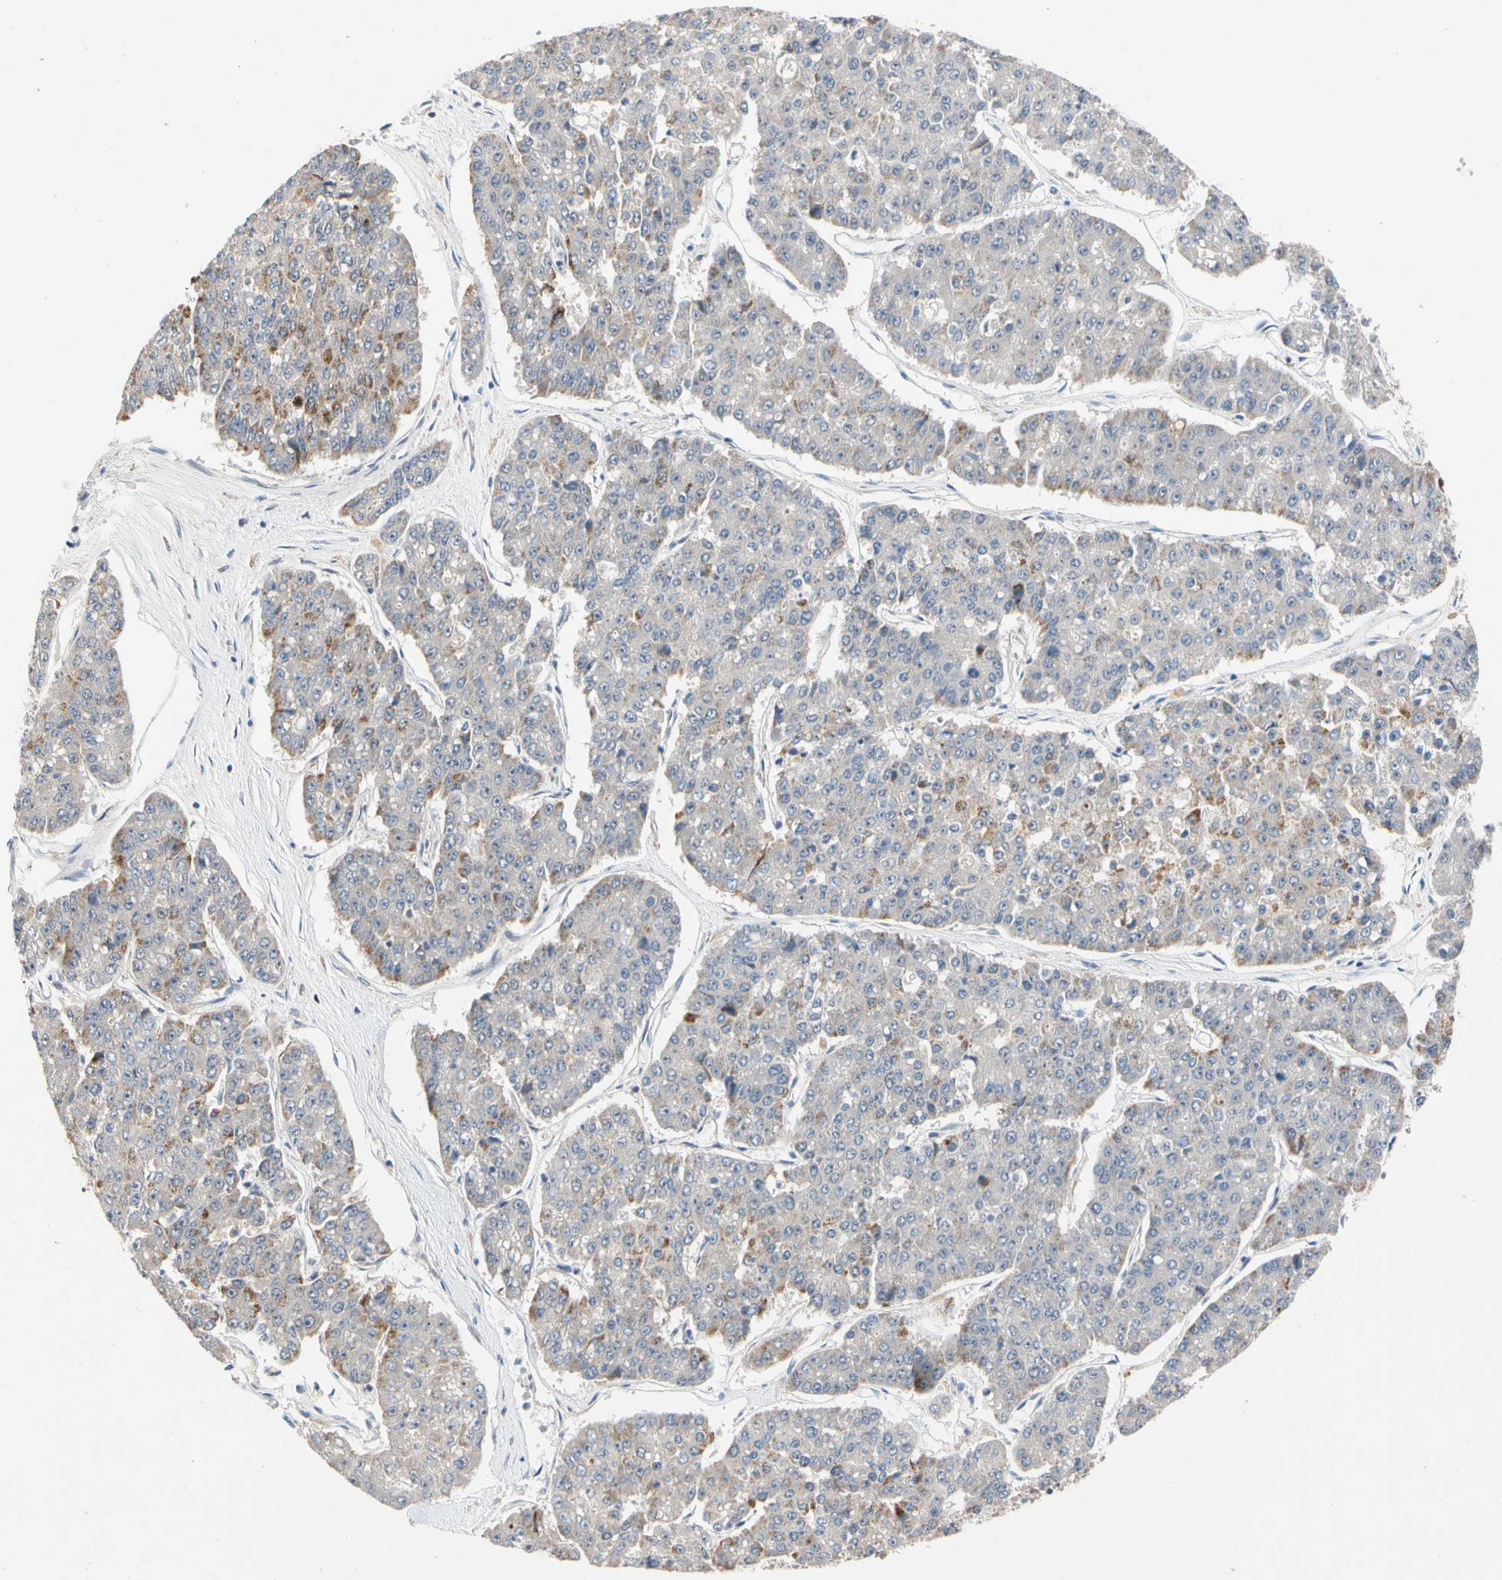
{"staining": {"intensity": "moderate", "quantity": "<25%", "location": "cytoplasmic/membranous"}, "tissue": "pancreatic cancer", "cell_type": "Tumor cells", "image_type": "cancer", "snomed": [{"axis": "morphology", "description": "Adenocarcinoma, NOS"}, {"axis": "topography", "description": "Pancreas"}], "caption": "This micrograph reveals IHC staining of human adenocarcinoma (pancreatic), with low moderate cytoplasmic/membranous positivity in about <25% of tumor cells.", "gene": "CNST", "patient": {"sex": "male", "age": 50}}